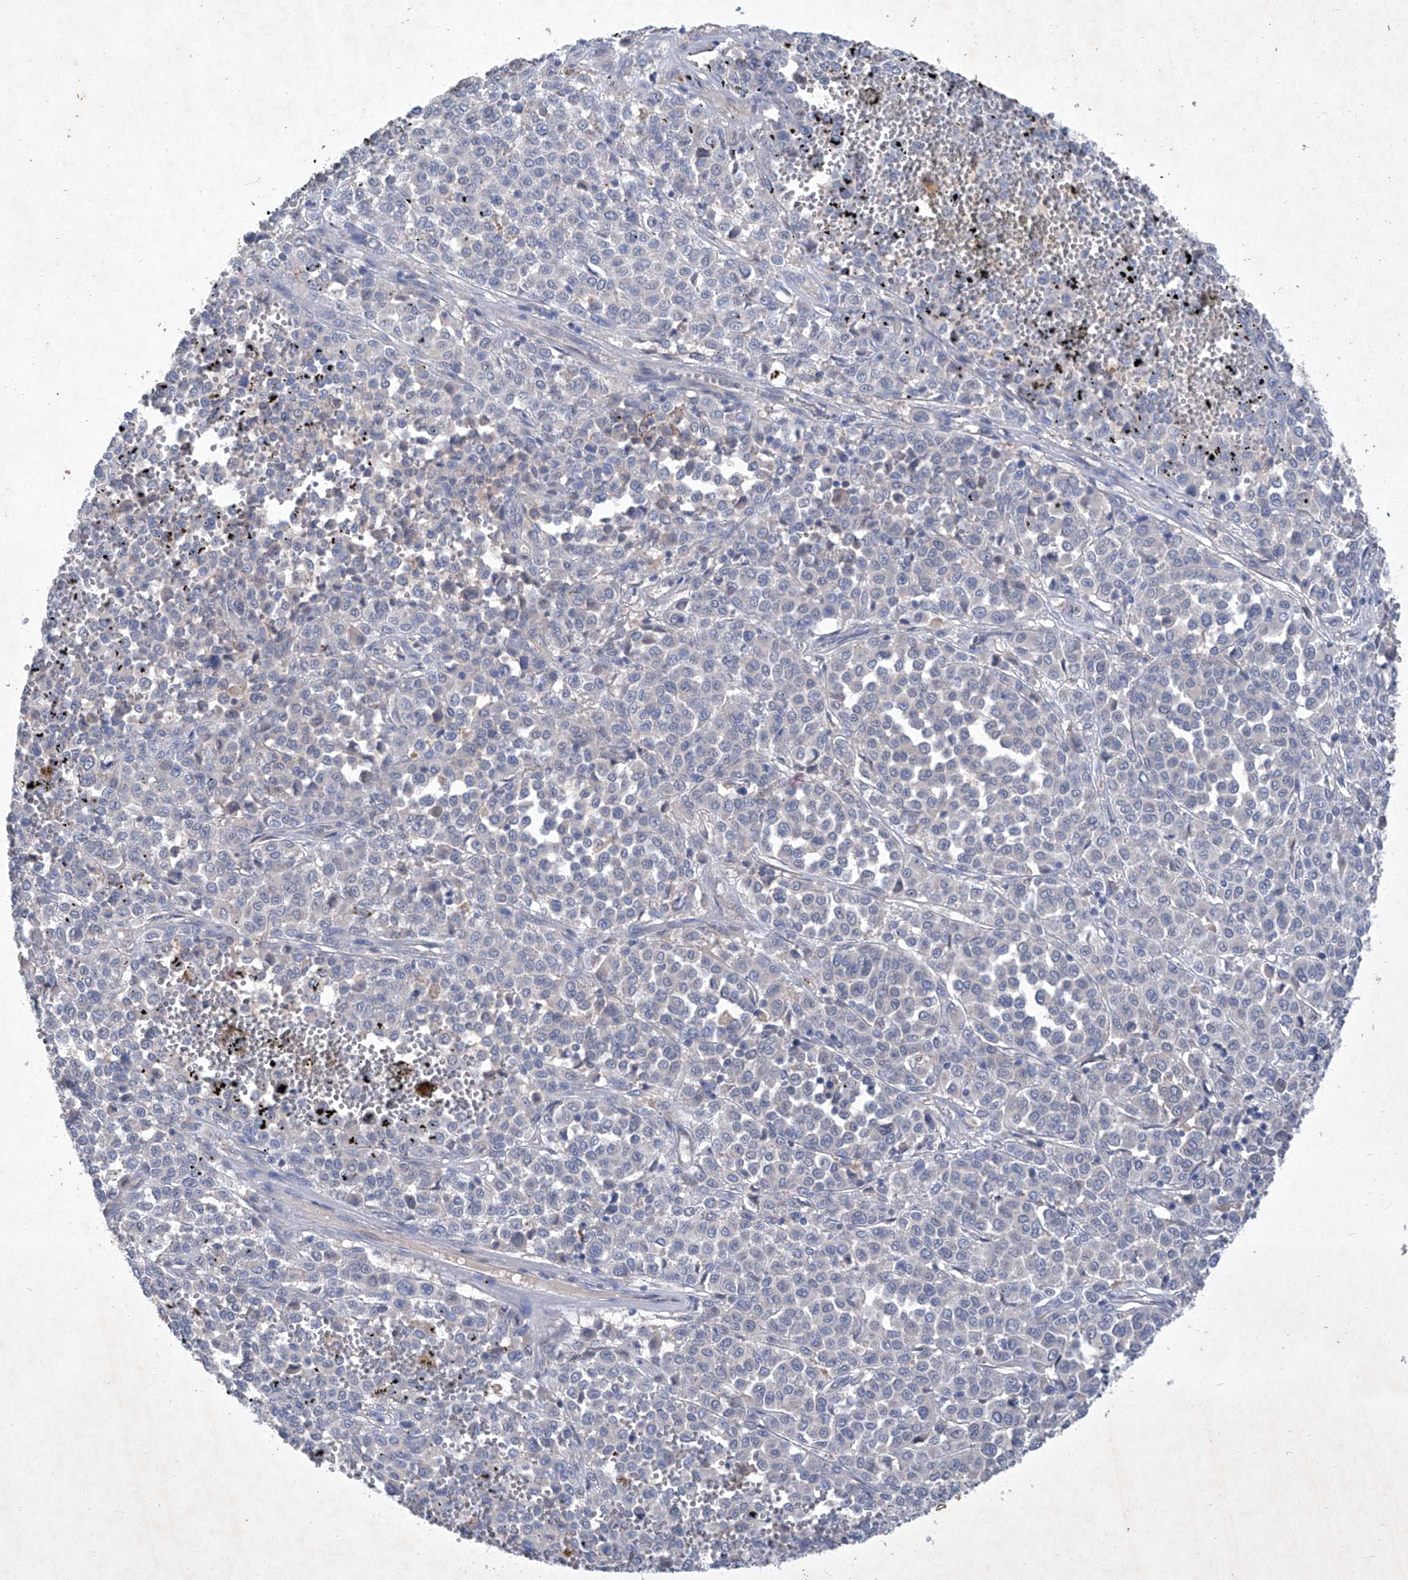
{"staining": {"intensity": "negative", "quantity": "none", "location": "none"}, "tissue": "melanoma", "cell_type": "Tumor cells", "image_type": "cancer", "snomed": [{"axis": "morphology", "description": "Malignant melanoma, Metastatic site"}, {"axis": "topography", "description": "Pancreas"}], "caption": "A high-resolution image shows immunohistochemistry staining of malignant melanoma (metastatic site), which reveals no significant expression in tumor cells. (DAB (3,3'-diaminobenzidine) IHC, high magnification).", "gene": "SBK2", "patient": {"sex": "female", "age": 30}}